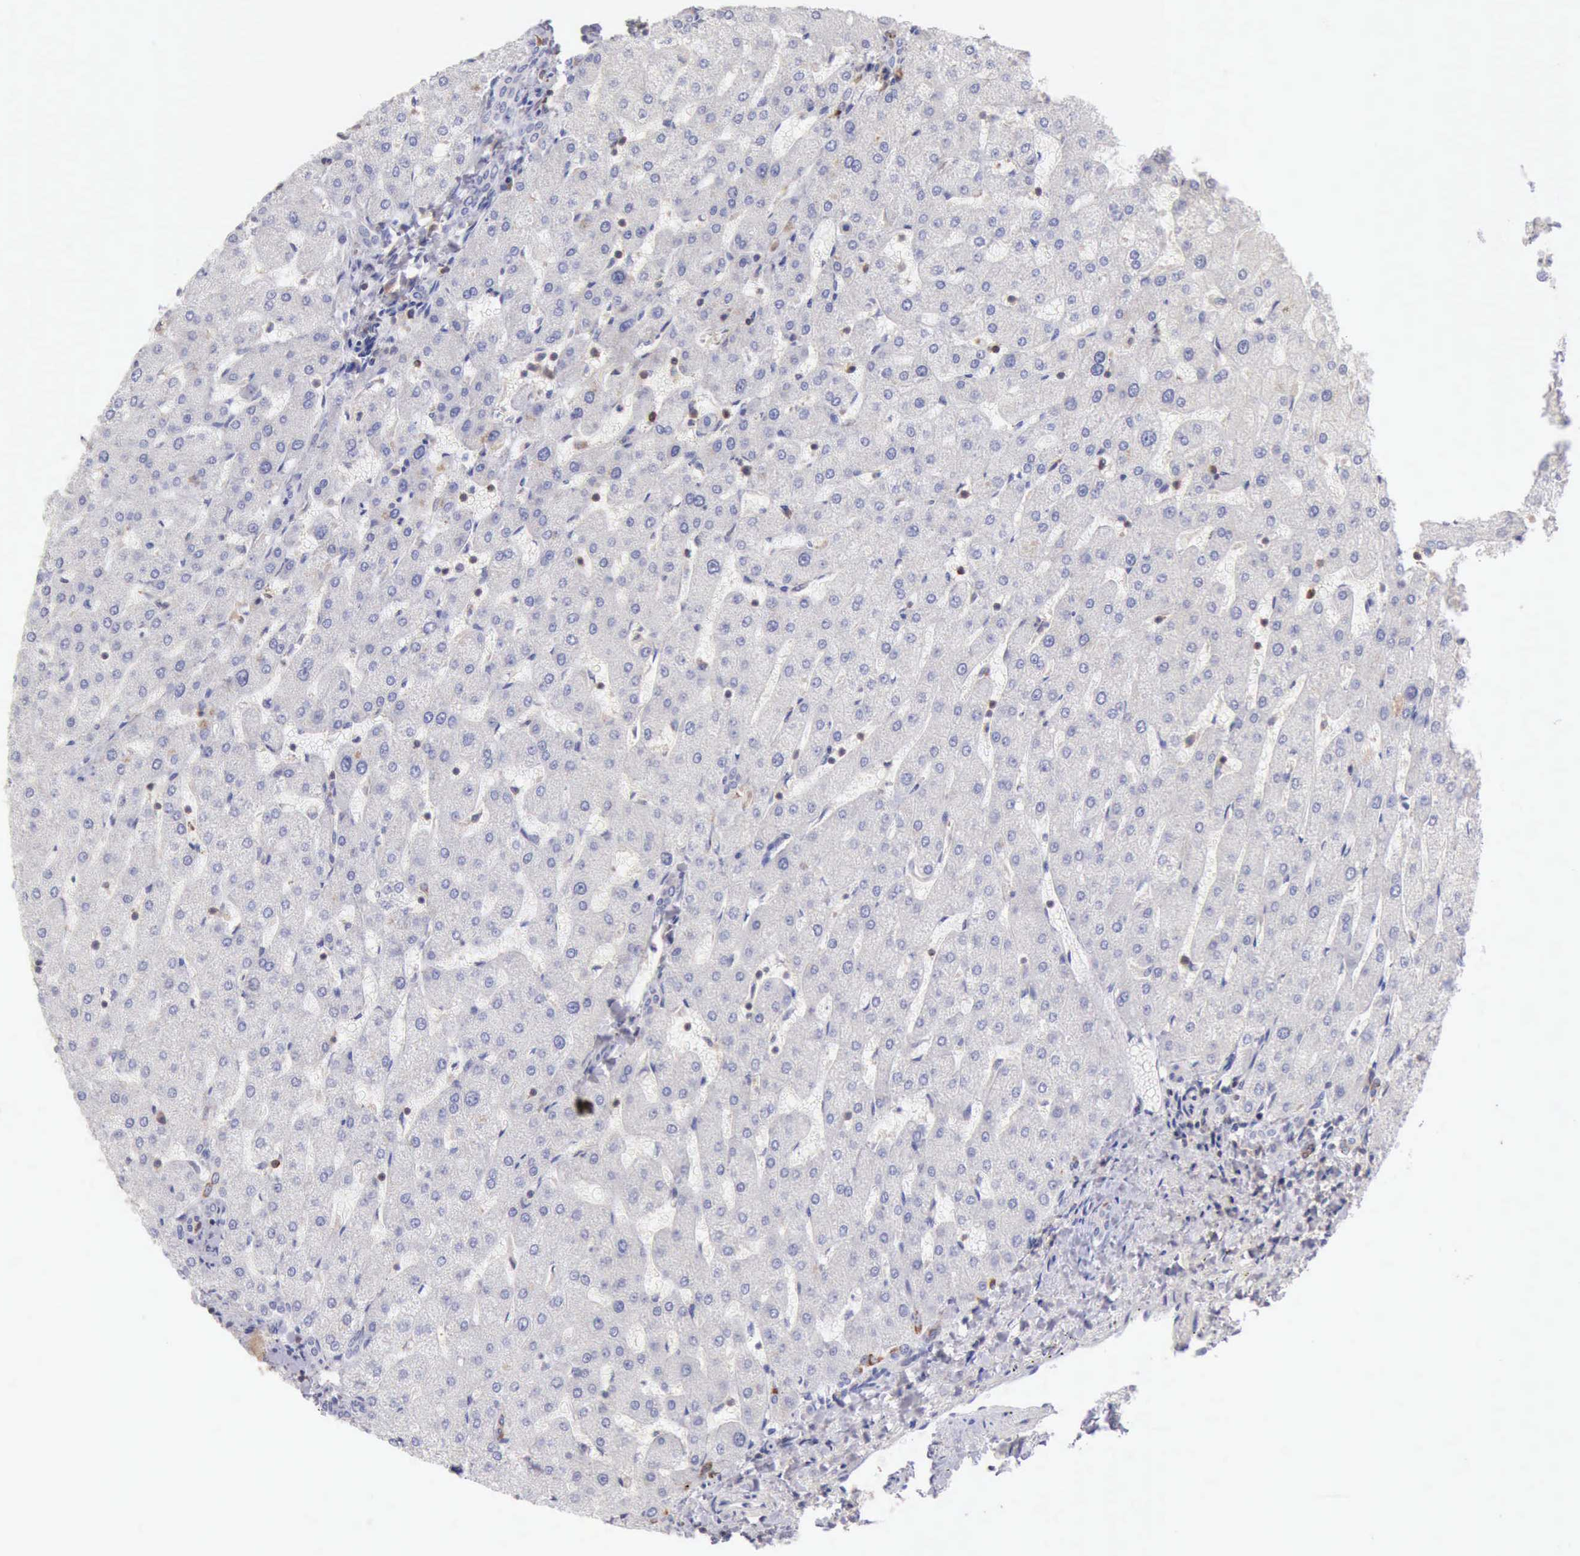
{"staining": {"intensity": "negative", "quantity": "none", "location": "none"}, "tissue": "liver", "cell_type": "Cholangiocytes", "image_type": "normal", "snomed": [{"axis": "morphology", "description": "Normal tissue, NOS"}, {"axis": "topography", "description": "Liver"}], "caption": "DAB (3,3'-diaminobenzidine) immunohistochemical staining of unremarkable liver shows no significant staining in cholangiocytes.", "gene": "SASH3", "patient": {"sex": "male", "age": 67}}